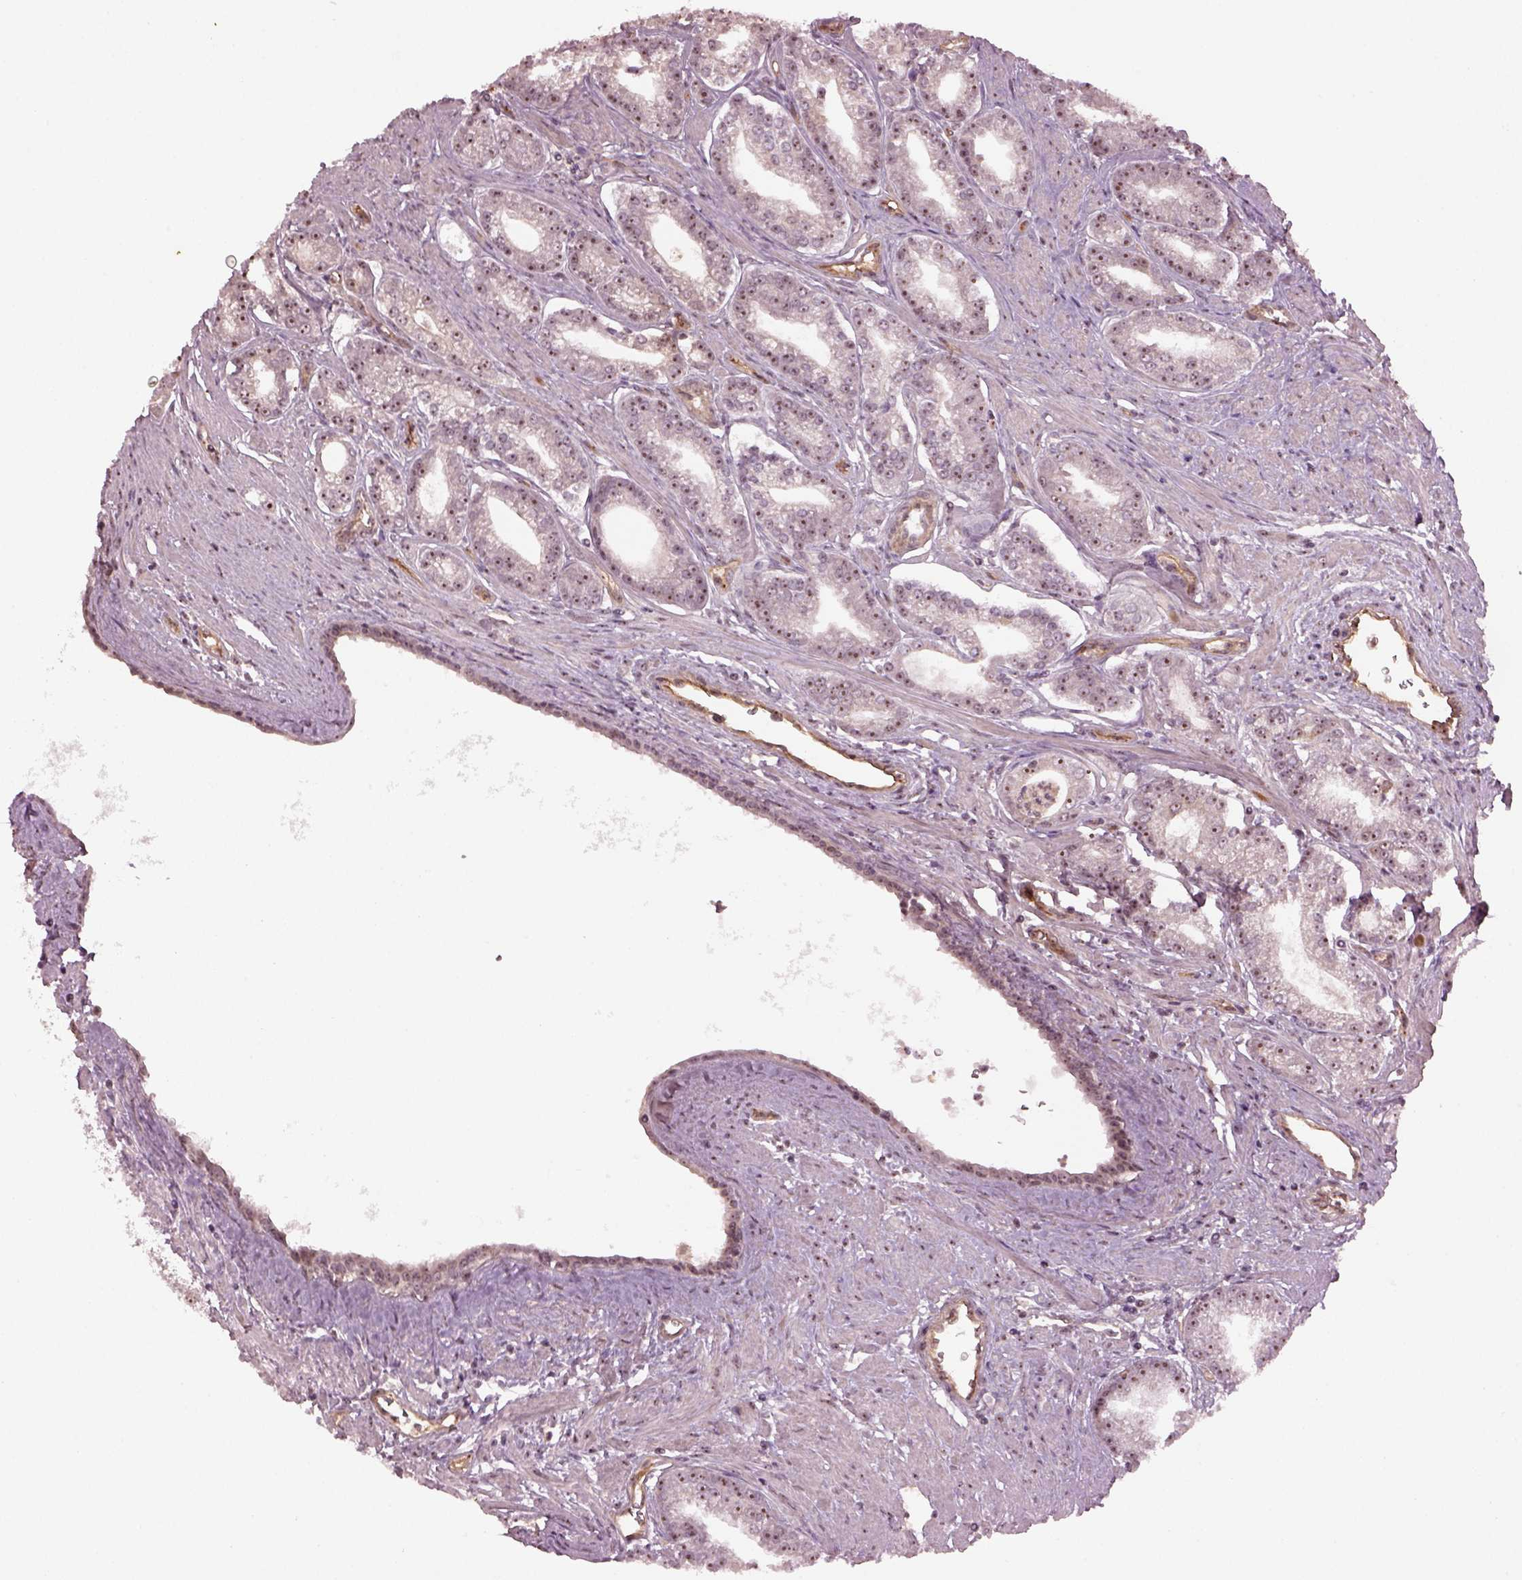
{"staining": {"intensity": "moderate", "quantity": ">75%", "location": "nuclear"}, "tissue": "prostate cancer", "cell_type": "Tumor cells", "image_type": "cancer", "snomed": [{"axis": "morphology", "description": "Adenocarcinoma, NOS"}, {"axis": "topography", "description": "Prostate"}], "caption": "Prostate cancer (adenocarcinoma) stained with a protein marker demonstrates moderate staining in tumor cells.", "gene": "GNRH1", "patient": {"sex": "male", "age": 71}}